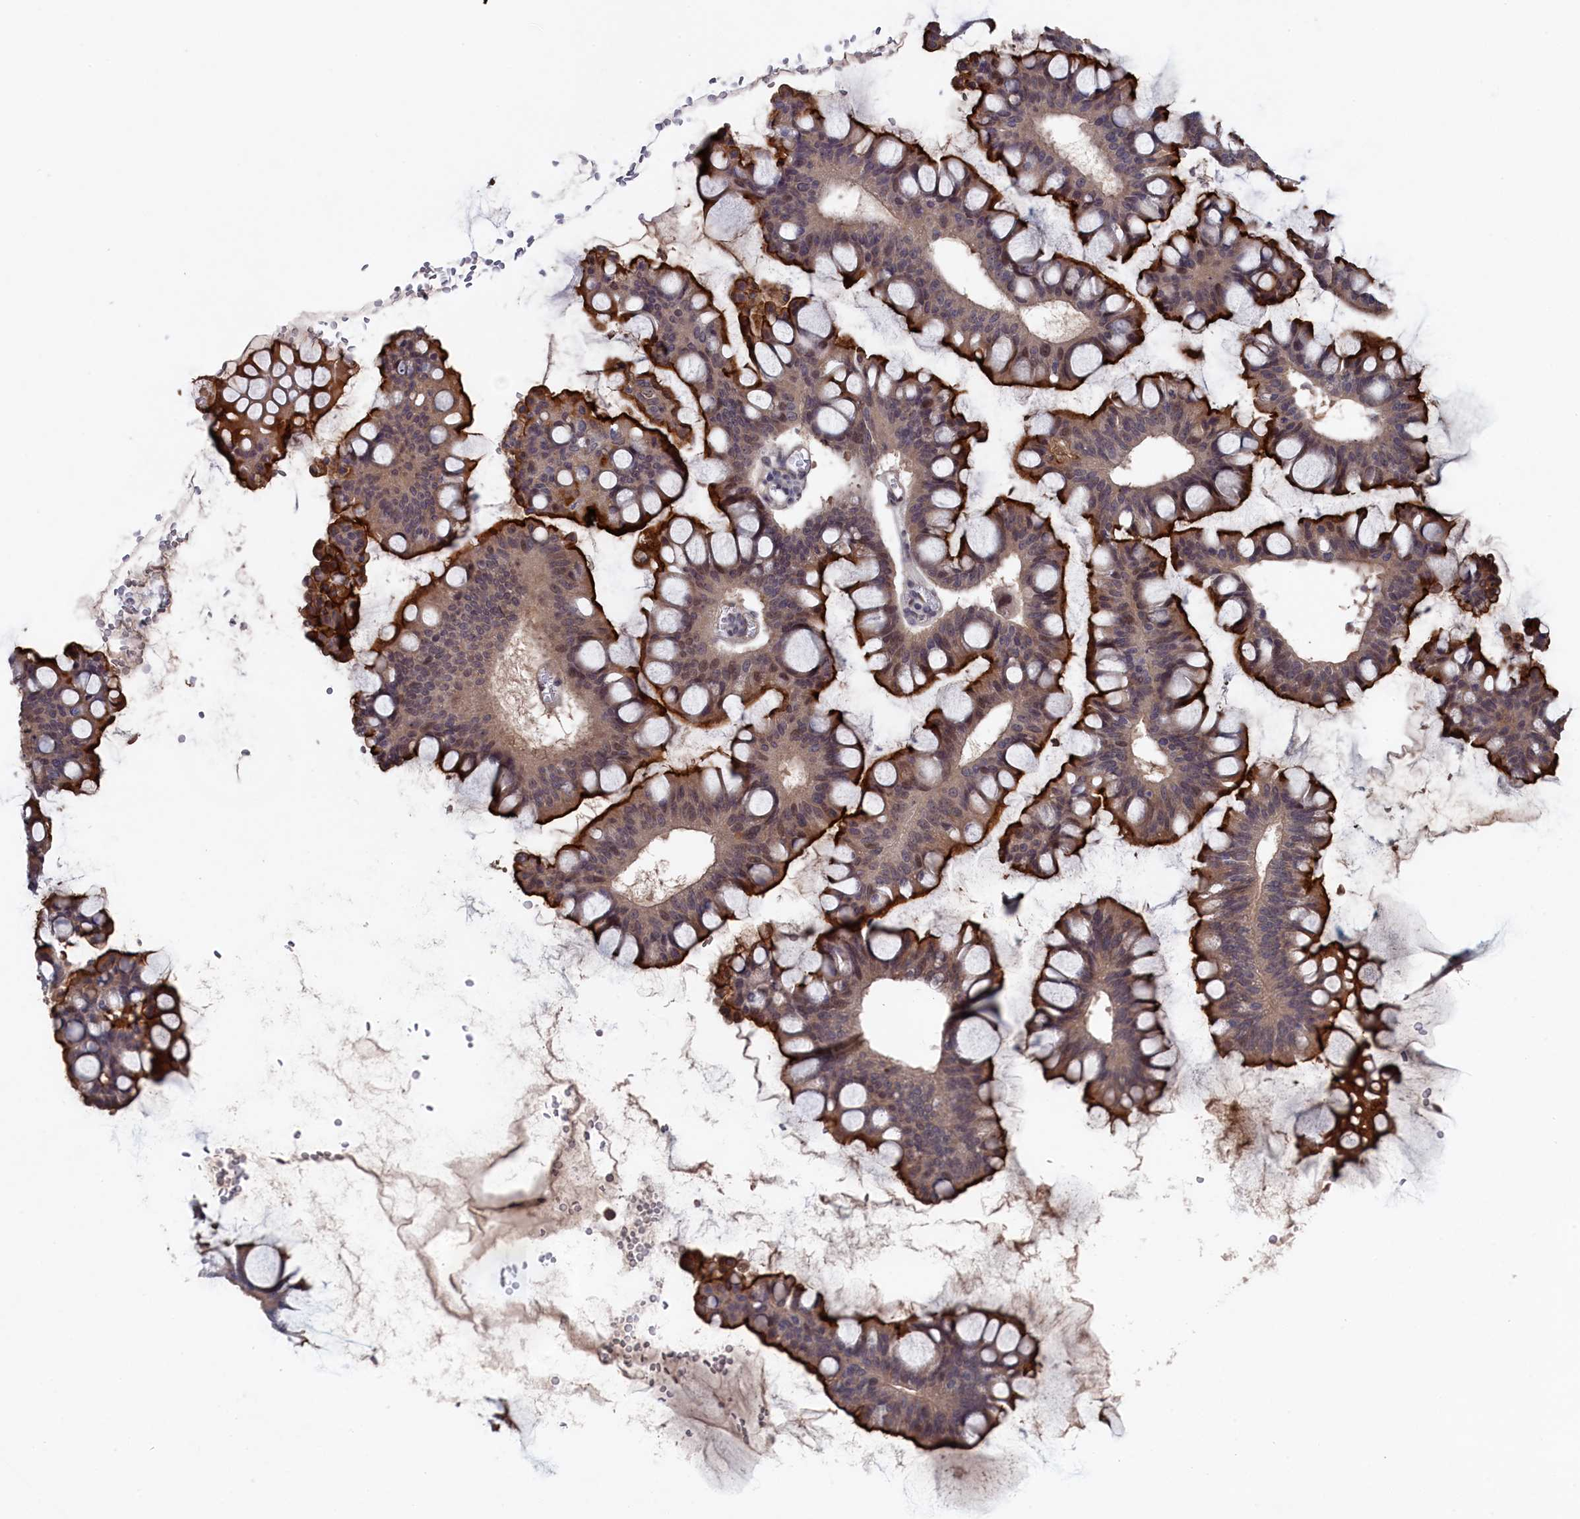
{"staining": {"intensity": "strong", "quantity": "25%-75%", "location": "cytoplasmic/membranous,nuclear"}, "tissue": "ovarian cancer", "cell_type": "Tumor cells", "image_type": "cancer", "snomed": [{"axis": "morphology", "description": "Cystadenocarcinoma, mucinous, NOS"}, {"axis": "topography", "description": "Ovary"}], "caption": "A histopathology image of ovarian cancer stained for a protein demonstrates strong cytoplasmic/membranous and nuclear brown staining in tumor cells. (Brightfield microscopy of DAB IHC at high magnification).", "gene": "TMC5", "patient": {"sex": "female", "age": 73}}